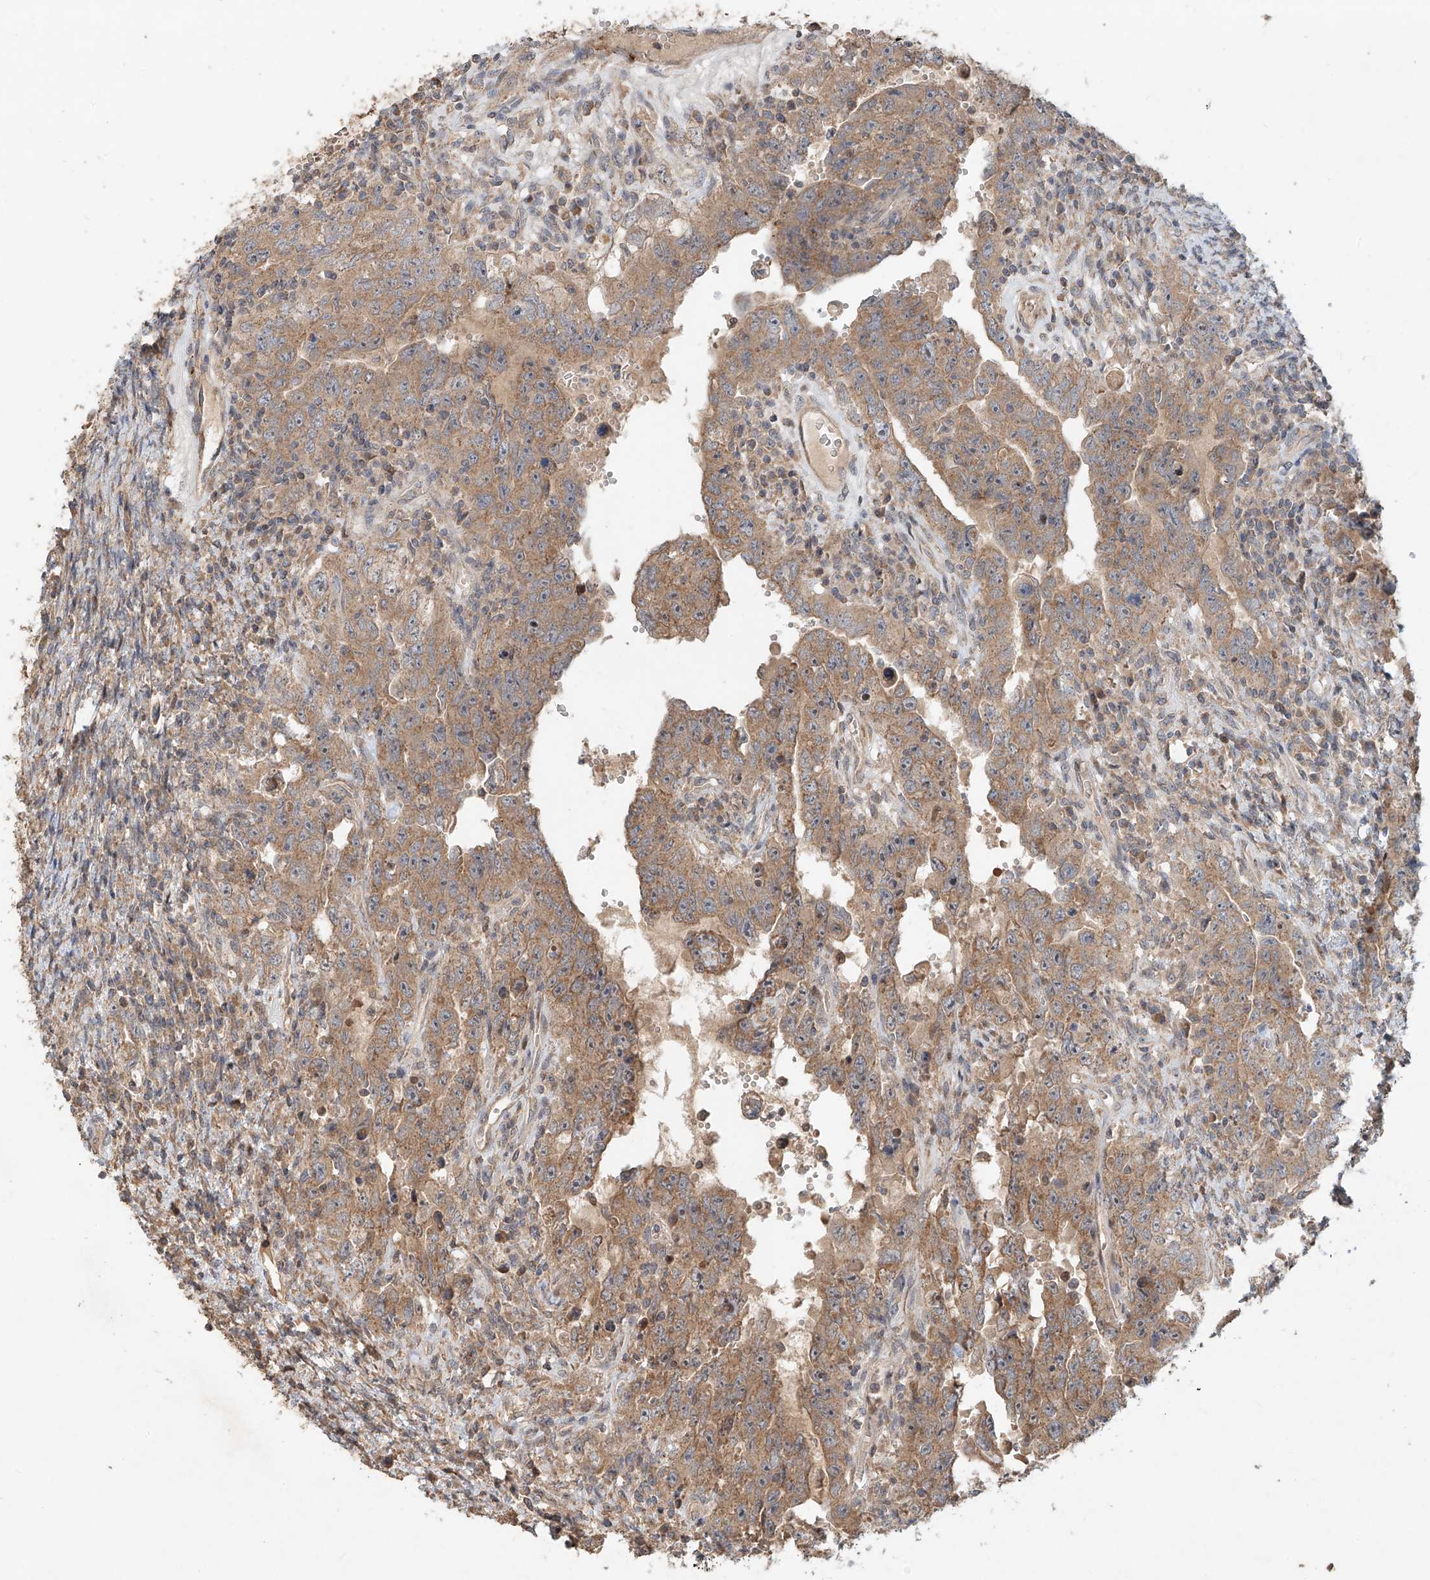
{"staining": {"intensity": "moderate", "quantity": ">75%", "location": "cytoplasmic/membranous"}, "tissue": "testis cancer", "cell_type": "Tumor cells", "image_type": "cancer", "snomed": [{"axis": "morphology", "description": "Carcinoma, Embryonal, NOS"}, {"axis": "topography", "description": "Testis"}], "caption": "High-power microscopy captured an IHC micrograph of embryonal carcinoma (testis), revealing moderate cytoplasmic/membranous expression in about >75% of tumor cells. (DAB = brown stain, brightfield microscopy at high magnification).", "gene": "TMEM61", "patient": {"sex": "male", "age": 26}}